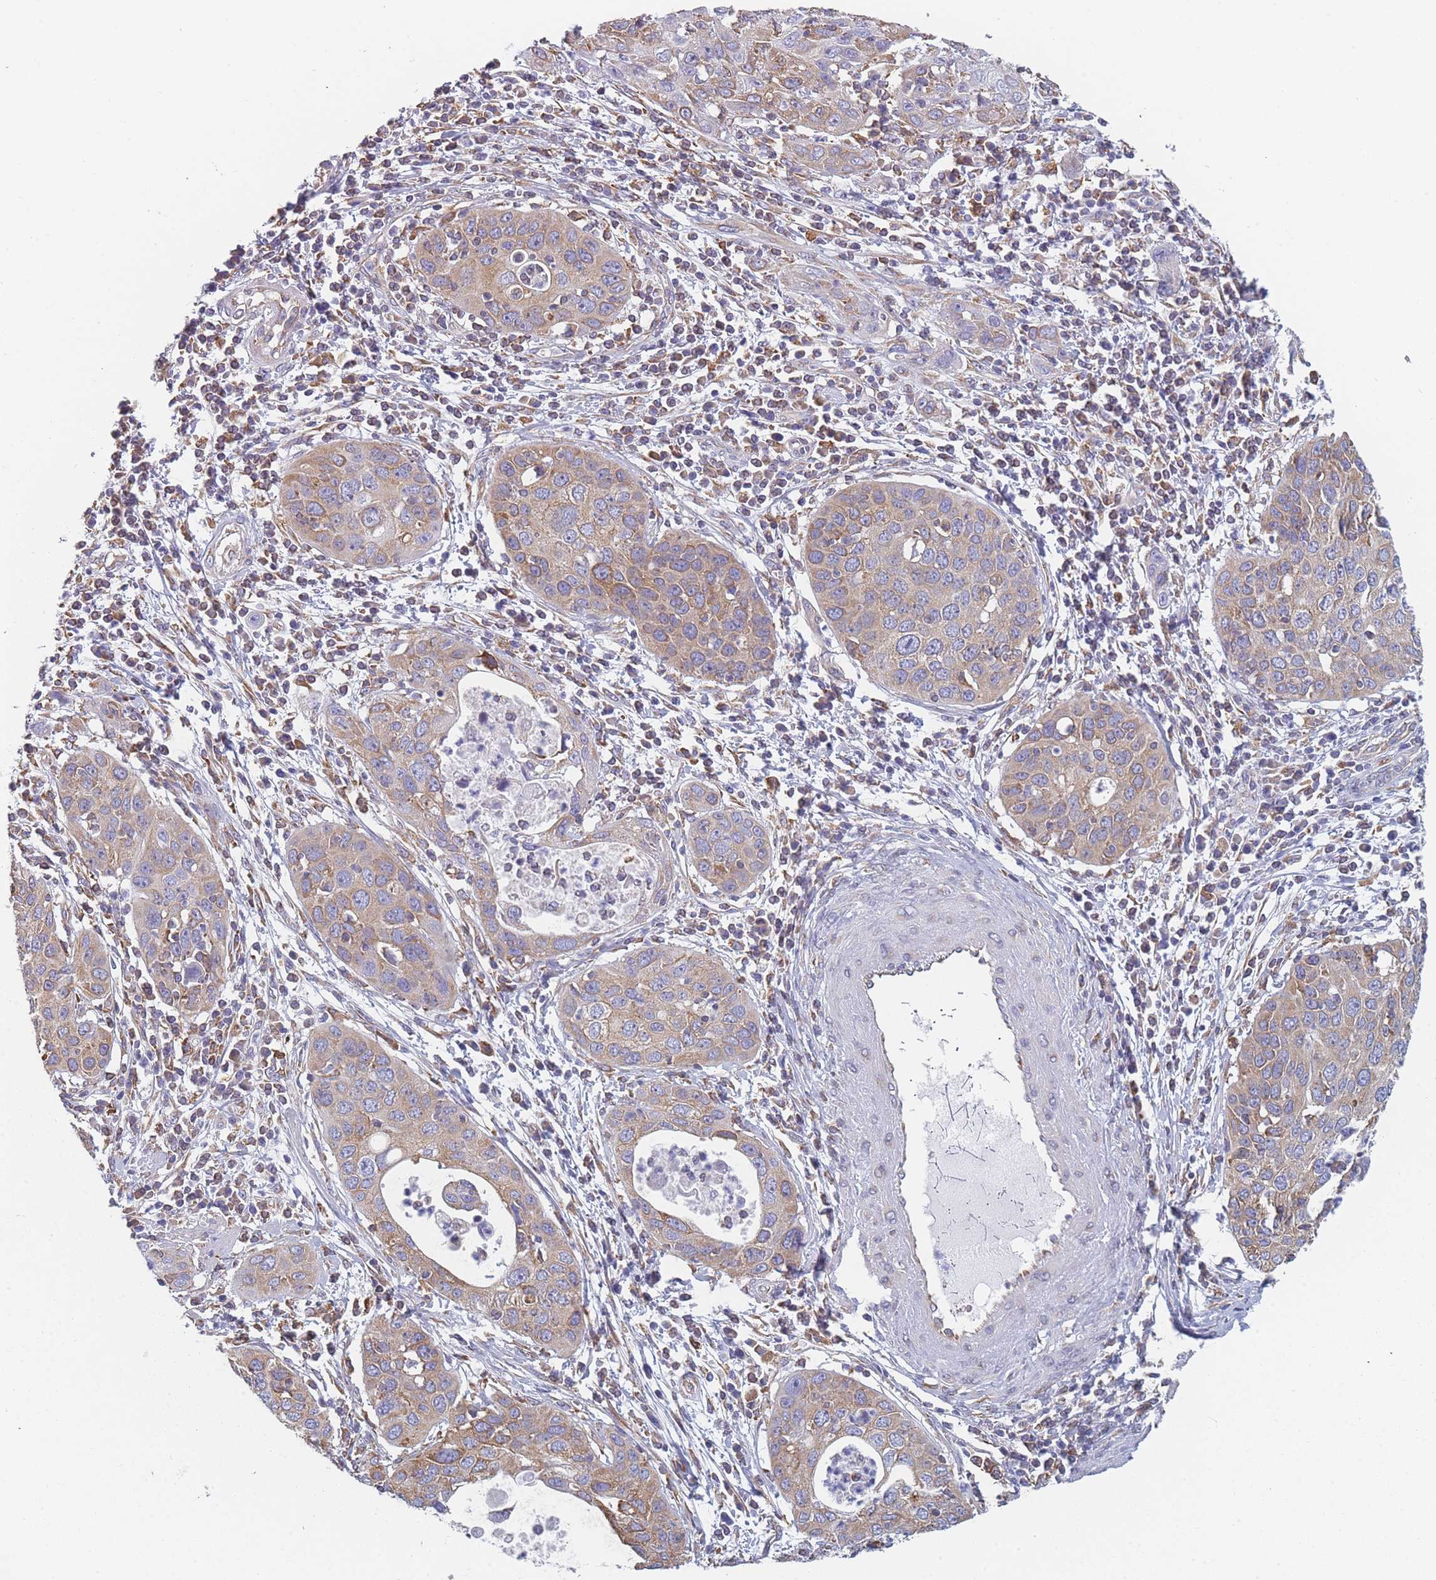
{"staining": {"intensity": "moderate", "quantity": "25%-75%", "location": "cytoplasmic/membranous"}, "tissue": "cervical cancer", "cell_type": "Tumor cells", "image_type": "cancer", "snomed": [{"axis": "morphology", "description": "Squamous cell carcinoma, NOS"}, {"axis": "topography", "description": "Cervix"}], "caption": "The immunohistochemical stain shows moderate cytoplasmic/membranous expression in tumor cells of squamous cell carcinoma (cervical) tissue. The staining was performed using DAB (3,3'-diaminobenzidine) to visualize the protein expression in brown, while the nuclei were stained in blue with hematoxylin (Magnification: 20x).", "gene": "OR7C2", "patient": {"sex": "female", "age": 36}}